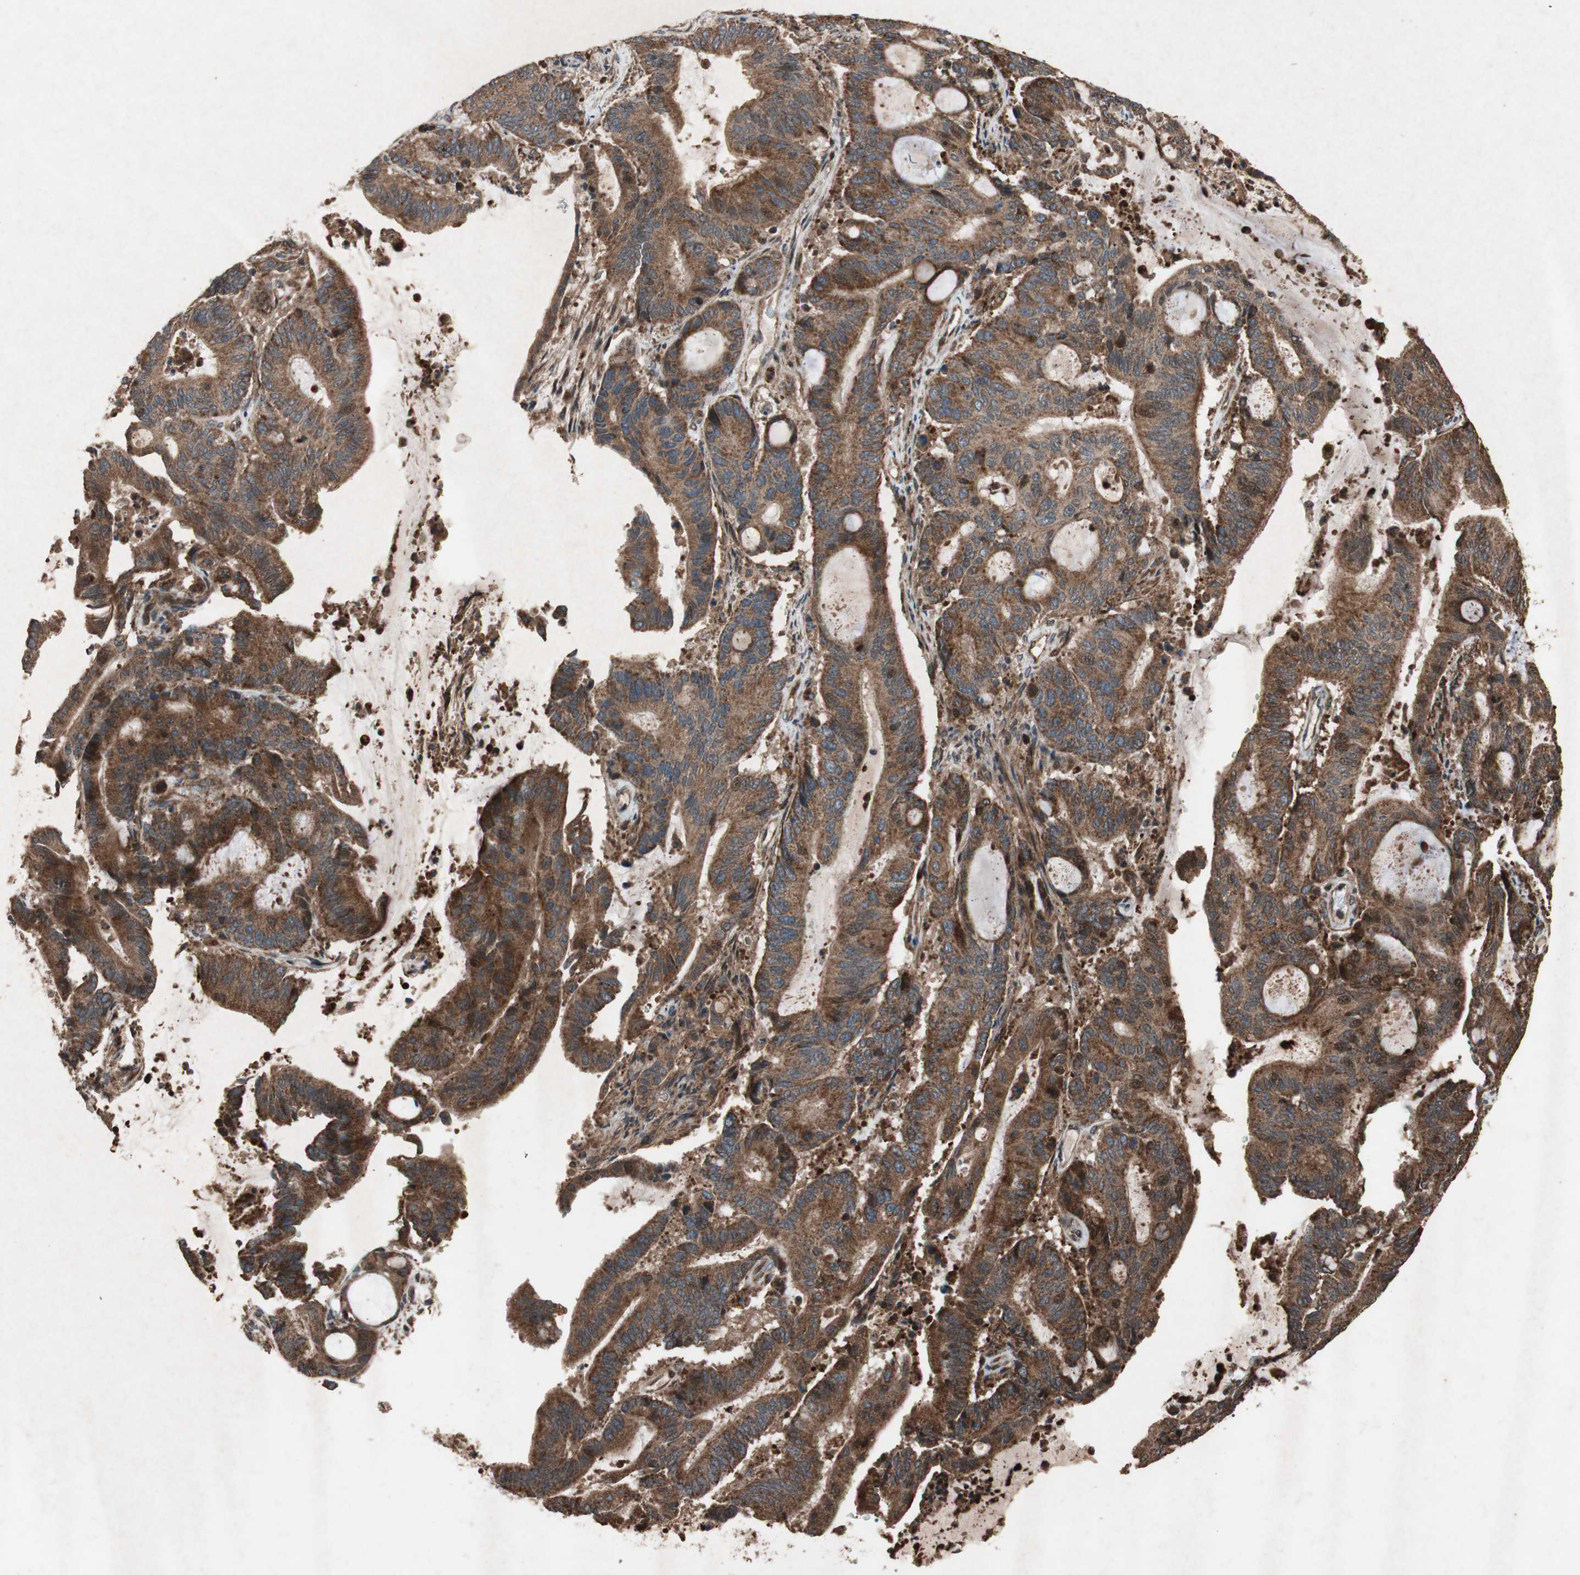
{"staining": {"intensity": "strong", "quantity": ">75%", "location": "cytoplasmic/membranous"}, "tissue": "liver cancer", "cell_type": "Tumor cells", "image_type": "cancer", "snomed": [{"axis": "morphology", "description": "Cholangiocarcinoma"}, {"axis": "topography", "description": "Liver"}], "caption": "Strong cytoplasmic/membranous expression for a protein is present in approximately >75% of tumor cells of liver cancer using immunohistochemistry.", "gene": "RAB1A", "patient": {"sex": "female", "age": 73}}